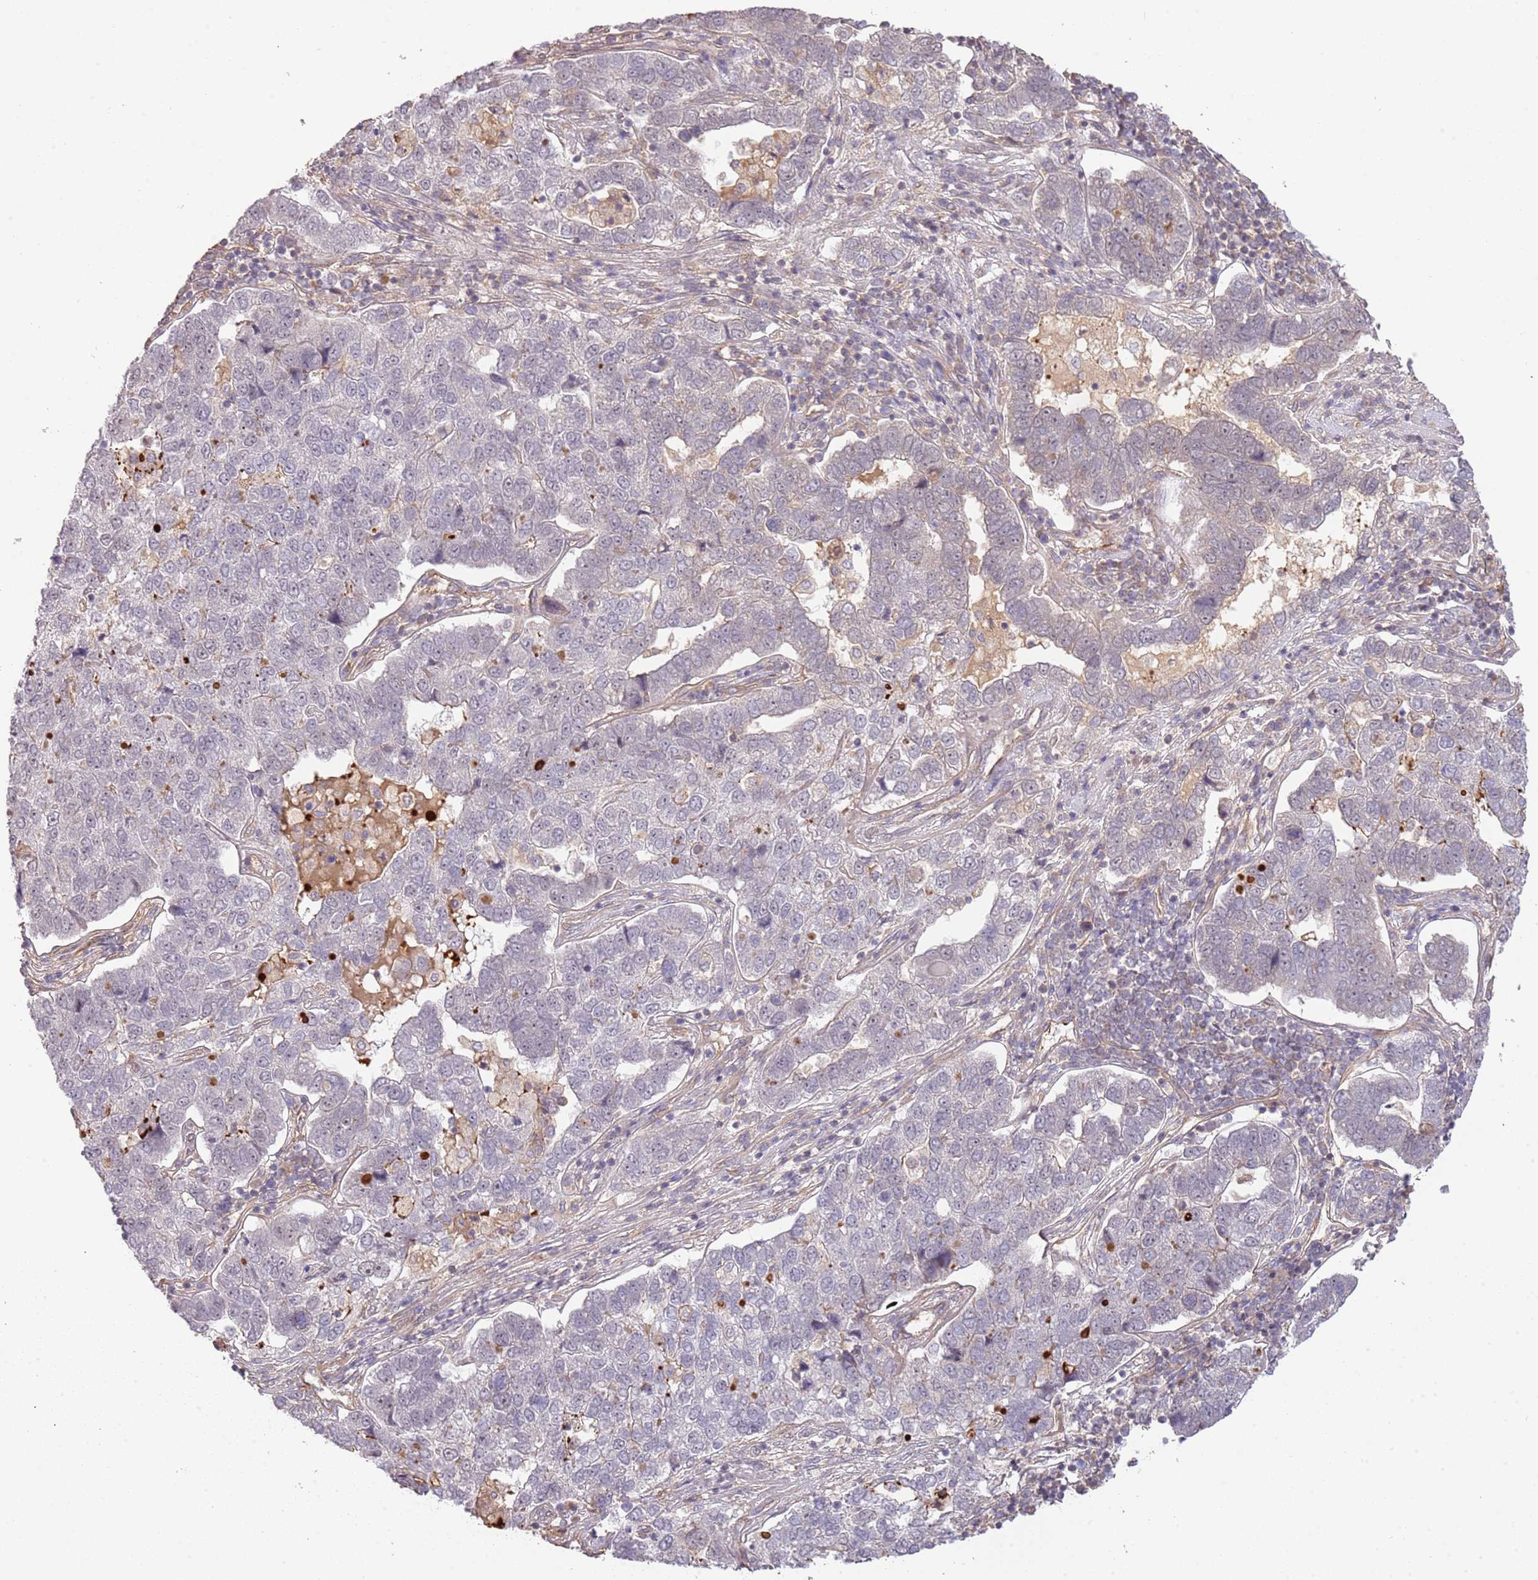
{"staining": {"intensity": "negative", "quantity": "none", "location": "none"}, "tissue": "pancreatic cancer", "cell_type": "Tumor cells", "image_type": "cancer", "snomed": [{"axis": "morphology", "description": "Adenocarcinoma, NOS"}, {"axis": "topography", "description": "Pancreas"}], "caption": "This is an immunohistochemistry micrograph of pancreatic cancer (adenocarcinoma). There is no expression in tumor cells.", "gene": "SURF2", "patient": {"sex": "female", "age": 61}}